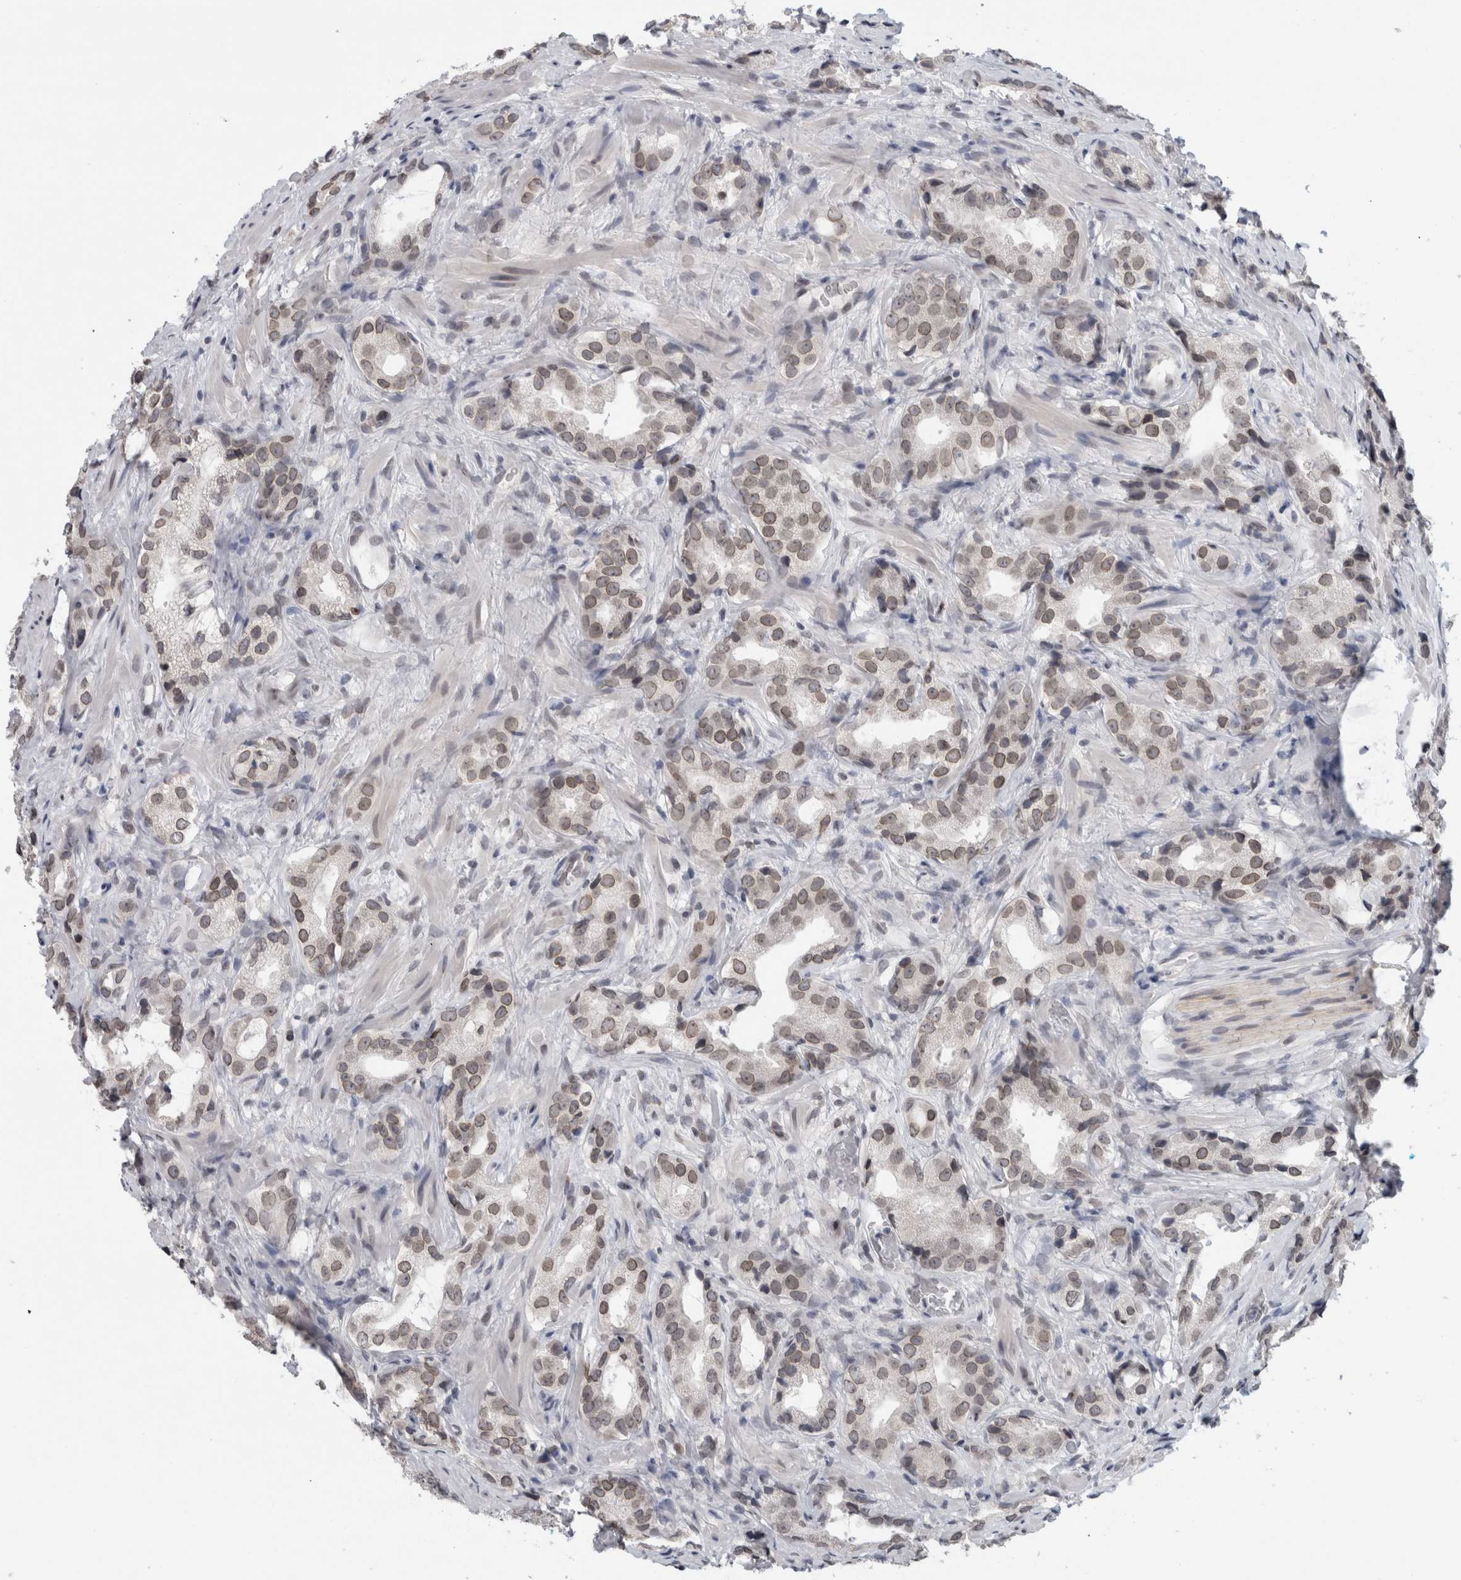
{"staining": {"intensity": "weak", "quantity": ">75%", "location": "cytoplasmic/membranous,nuclear"}, "tissue": "prostate cancer", "cell_type": "Tumor cells", "image_type": "cancer", "snomed": [{"axis": "morphology", "description": "Adenocarcinoma, High grade"}, {"axis": "topography", "description": "Prostate"}], "caption": "IHC staining of adenocarcinoma (high-grade) (prostate), which exhibits low levels of weak cytoplasmic/membranous and nuclear staining in approximately >75% of tumor cells indicating weak cytoplasmic/membranous and nuclear protein positivity. The staining was performed using DAB (3,3'-diaminobenzidine) (brown) for protein detection and nuclei were counterstained in hematoxylin (blue).", "gene": "ZNF770", "patient": {"sex": "male", "age": 63}}